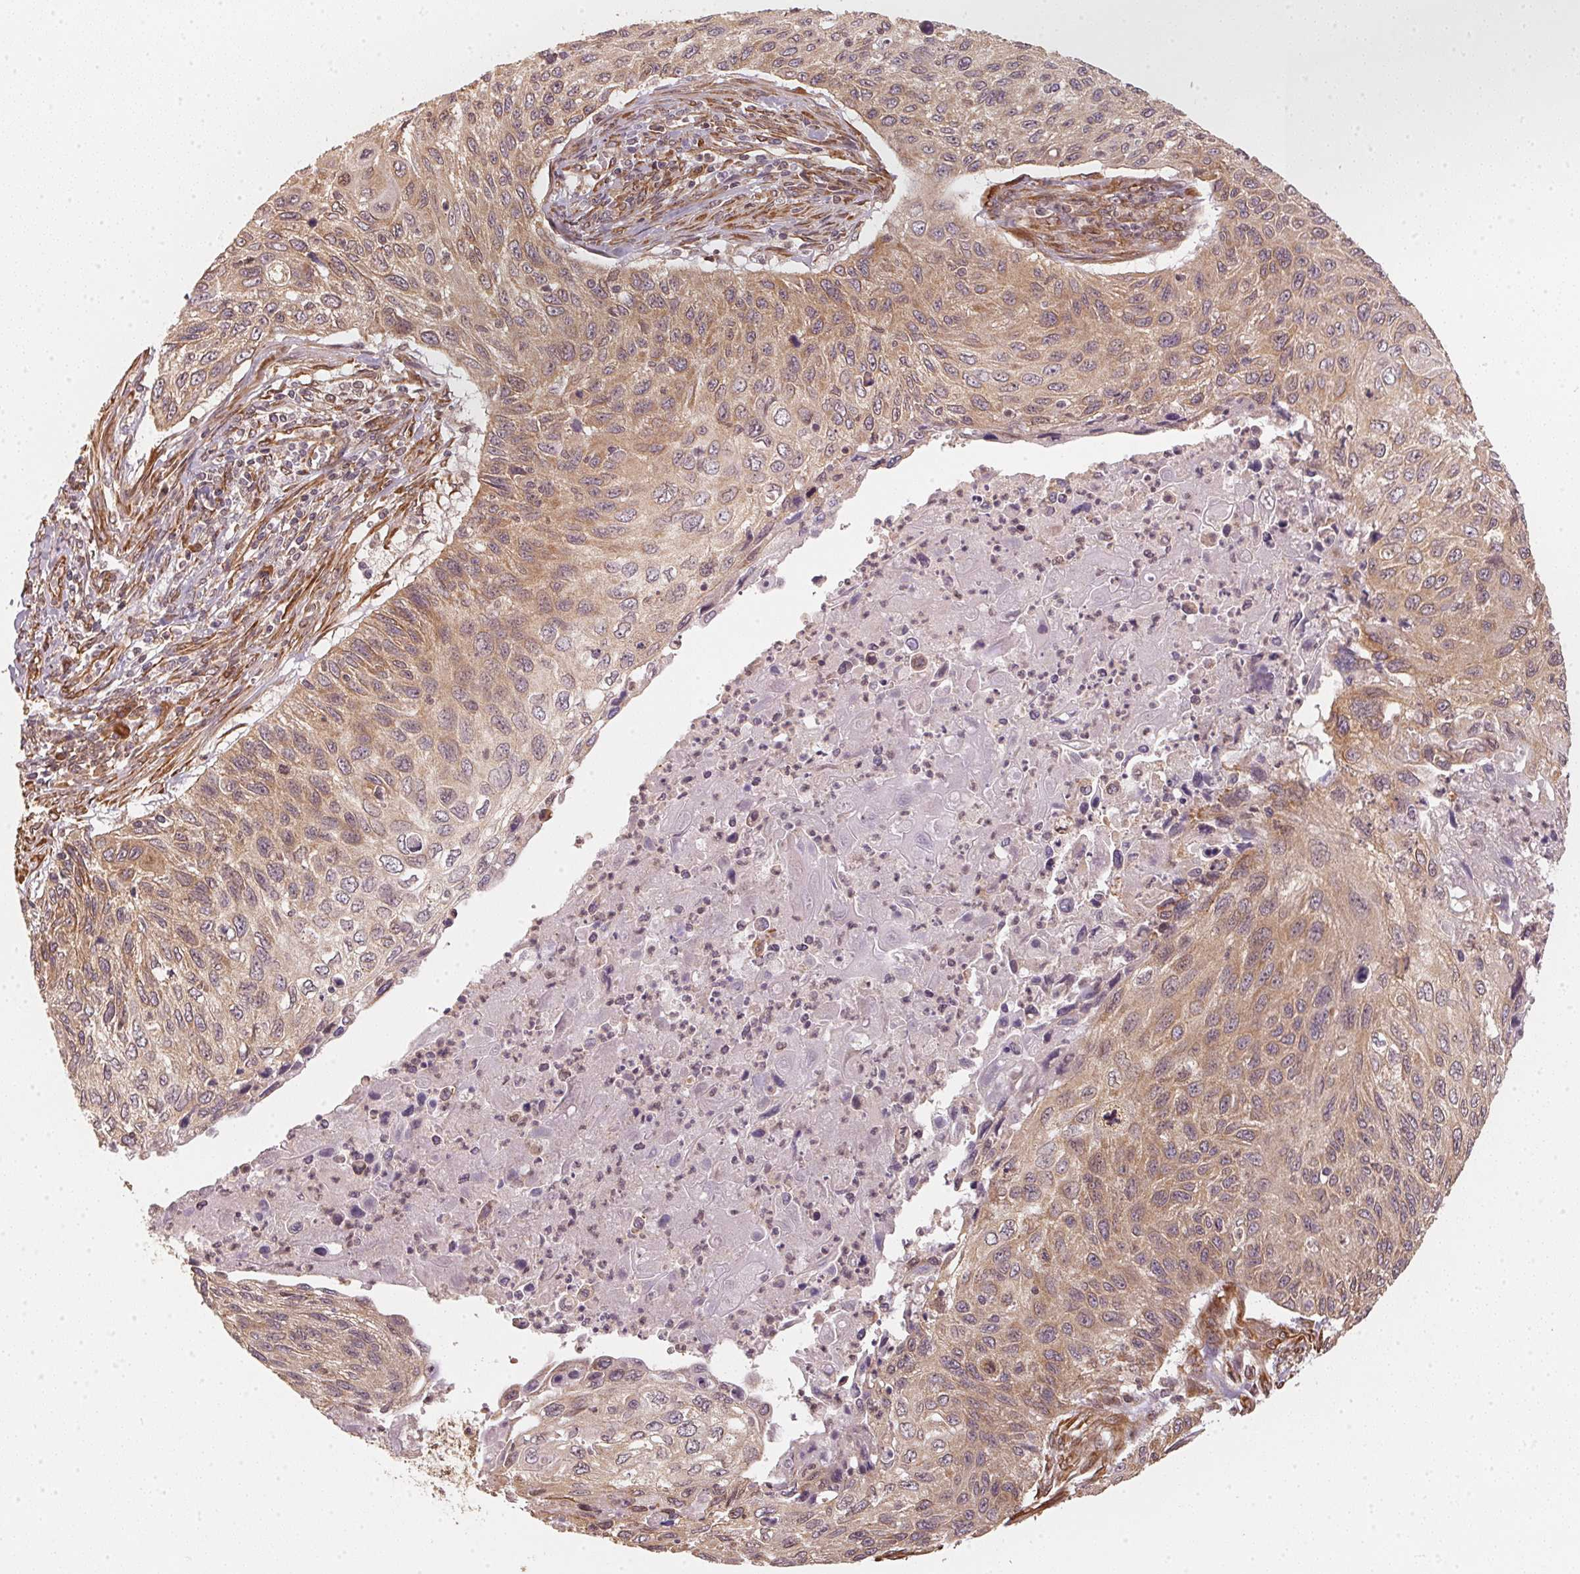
{"staining": {"intensity": "weak", "quantity": ">75%", "location": "cytoplasmic/membranous"}, "tissue": "cervical cancer", "cell_type": "Tumor cells", "image_type": "cancer", "snomed": [{"axis": "morphology", "description": "Squamous cell carcinoma, NOS"}, {"axis": "topography", "description": "Cervix"}], "caption": "Cervical squamous cell carcinoma stained with DAB (3,3'-diaminobenzidine) IHC demonstrates low levels of weak cytoplasmic/membranous staining in approximately >75% of tumor cells. Nuclei are stained in blue.", "gene": "STRN4", "patient": {"sex": "female", "age": 70}}